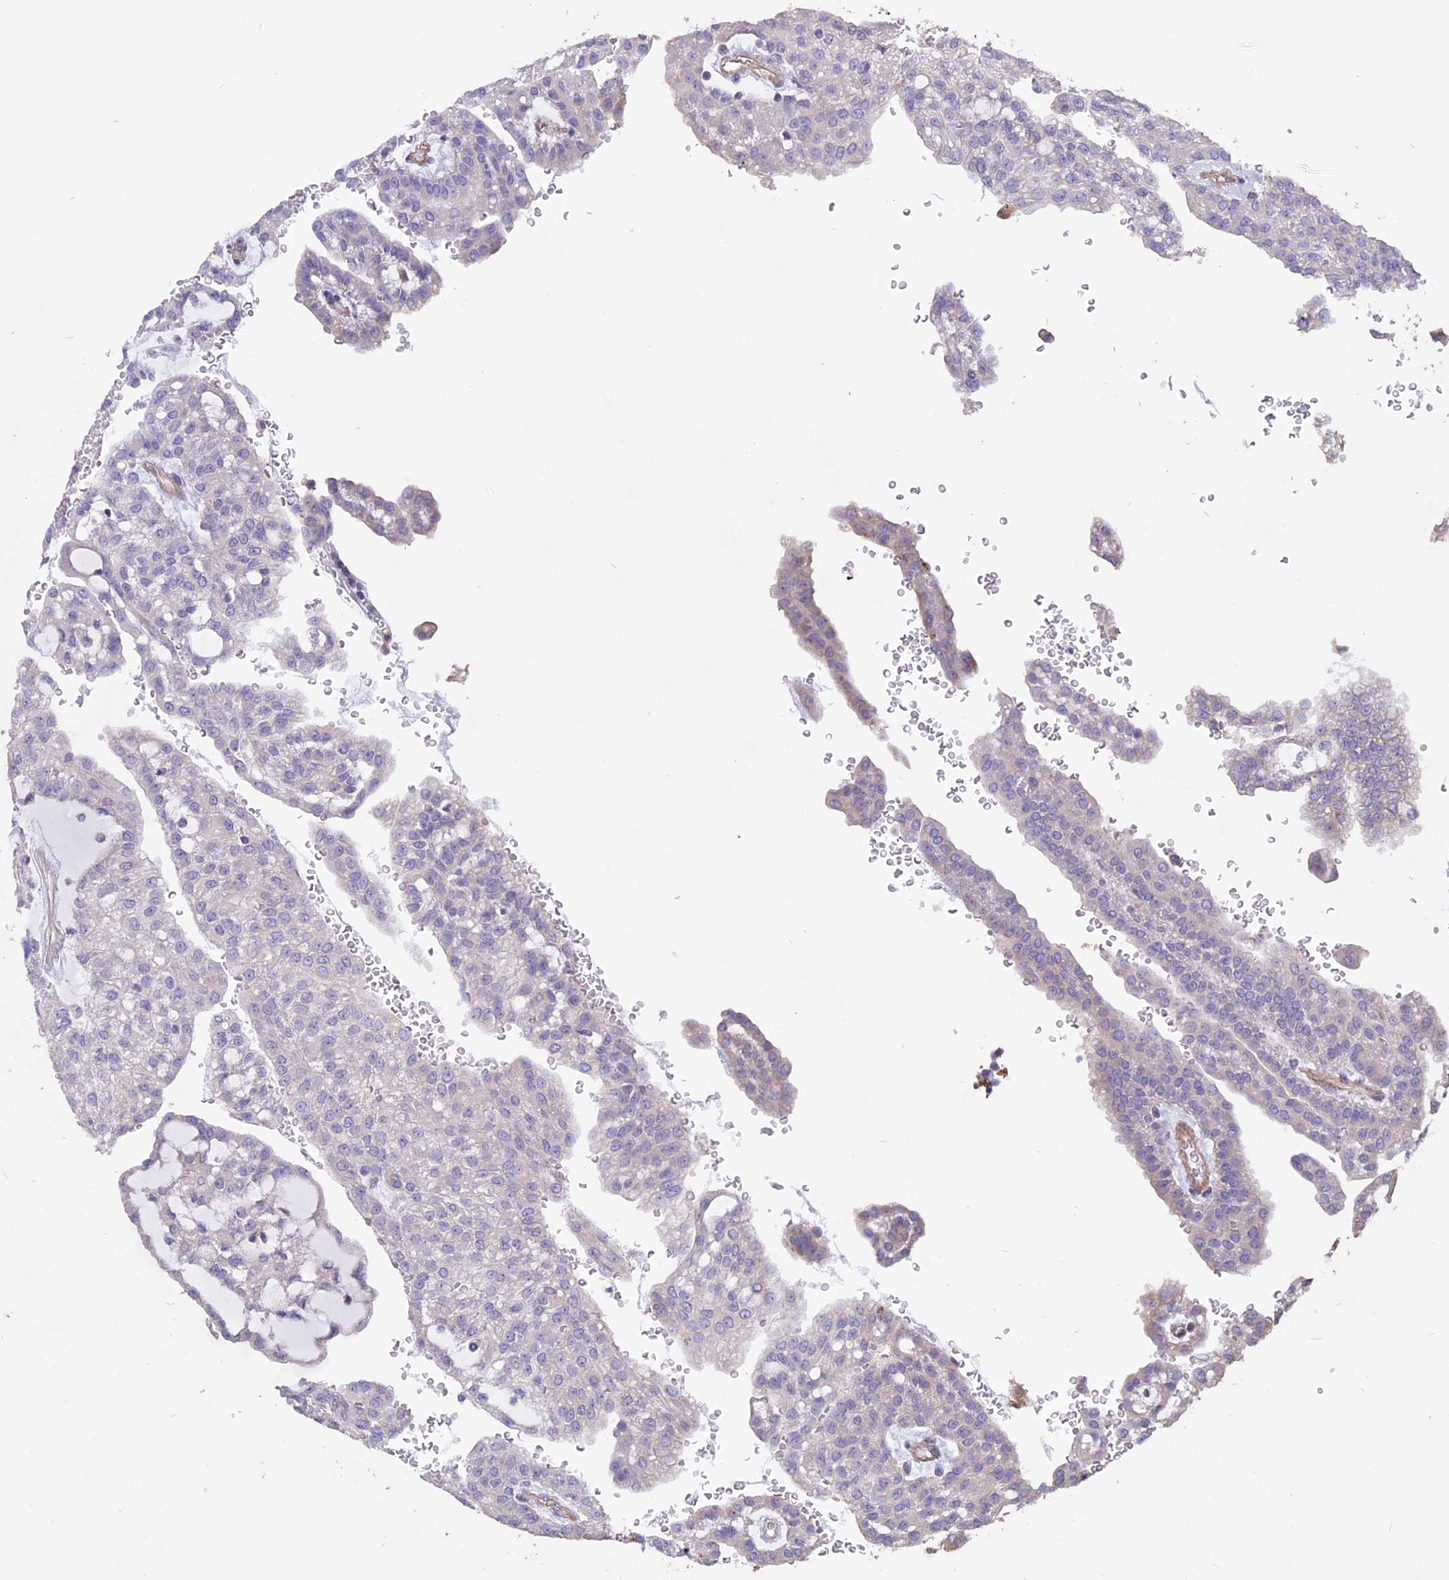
{"staining": {"intensity": "negative", "quantity": "none", "location": "none"}, "tissue": "renal cancer", "cell_type": "Tumor cells", "image_type": "cancer", "snomed": [{"axis": "morphology", "description": "Adenocarcinoma, NOS"}, {"axis": "topography", "description": "Kidney"}], "caption": "Immunohistochemistry of human renal adenocarcinoma demonstrates no positivity in tumor cells.", "gene": "CCDC148", "patient": {"sex": "male", "age": 63}}